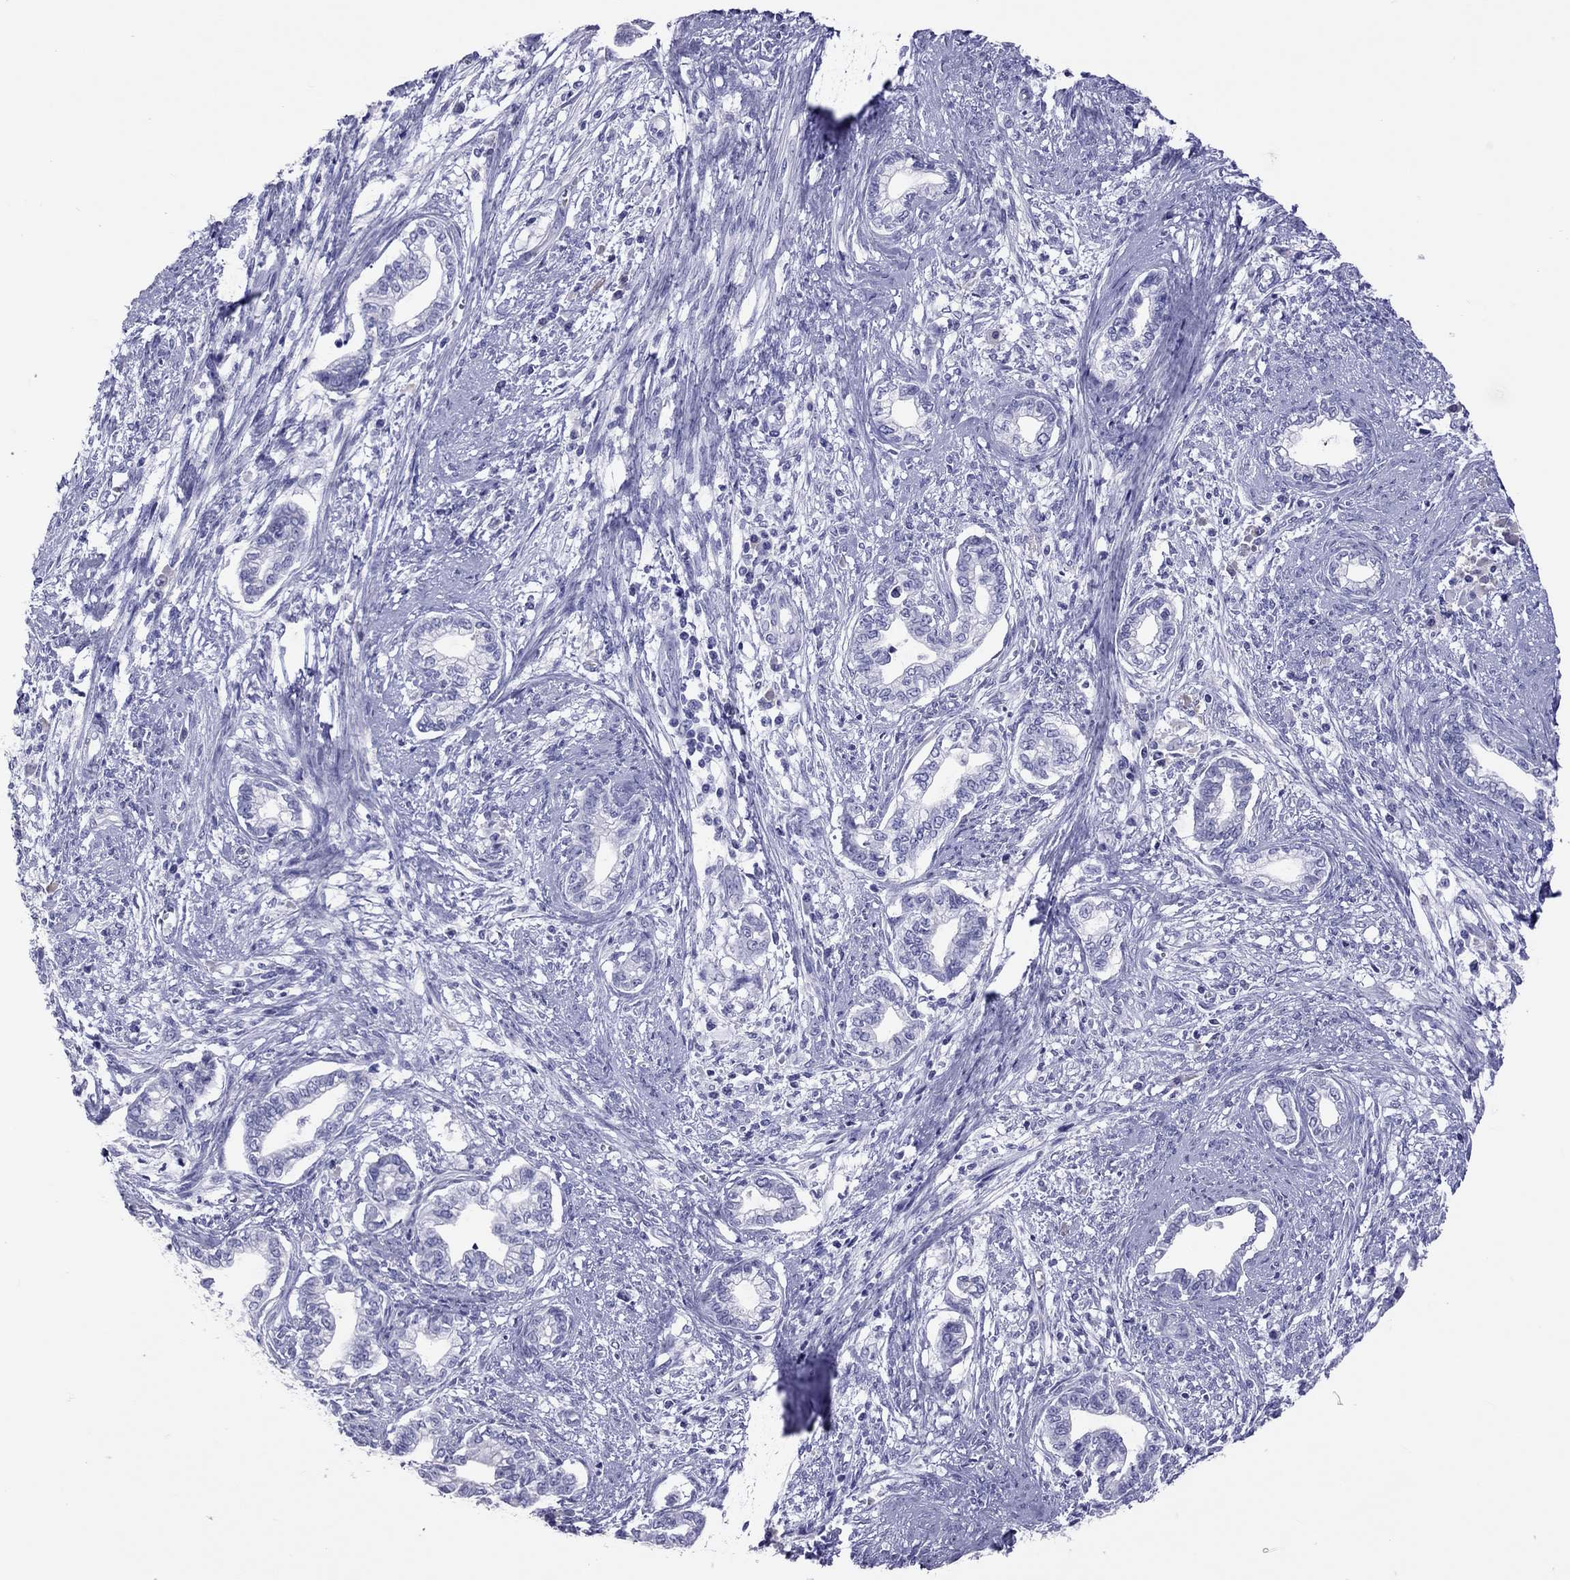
{"staining": {"intensity": "negative", "quantity": "none", "location": "none"}, "tissue": "cervical cancer", "cell_type": "Tumor cells", "image_type": "cancer", "snomed": [{"axis": "morphology", "description": "Adenocarcinoma, NOS"}, {"axis": "topography", "description": "Cervix"}], "caption": "Cervical adenocarcinoma was stained to show a protein in brown. There is no significant expression in tumor cells.", "gene": "STAG3", "patient": {"sex": "female", "age": 62}}